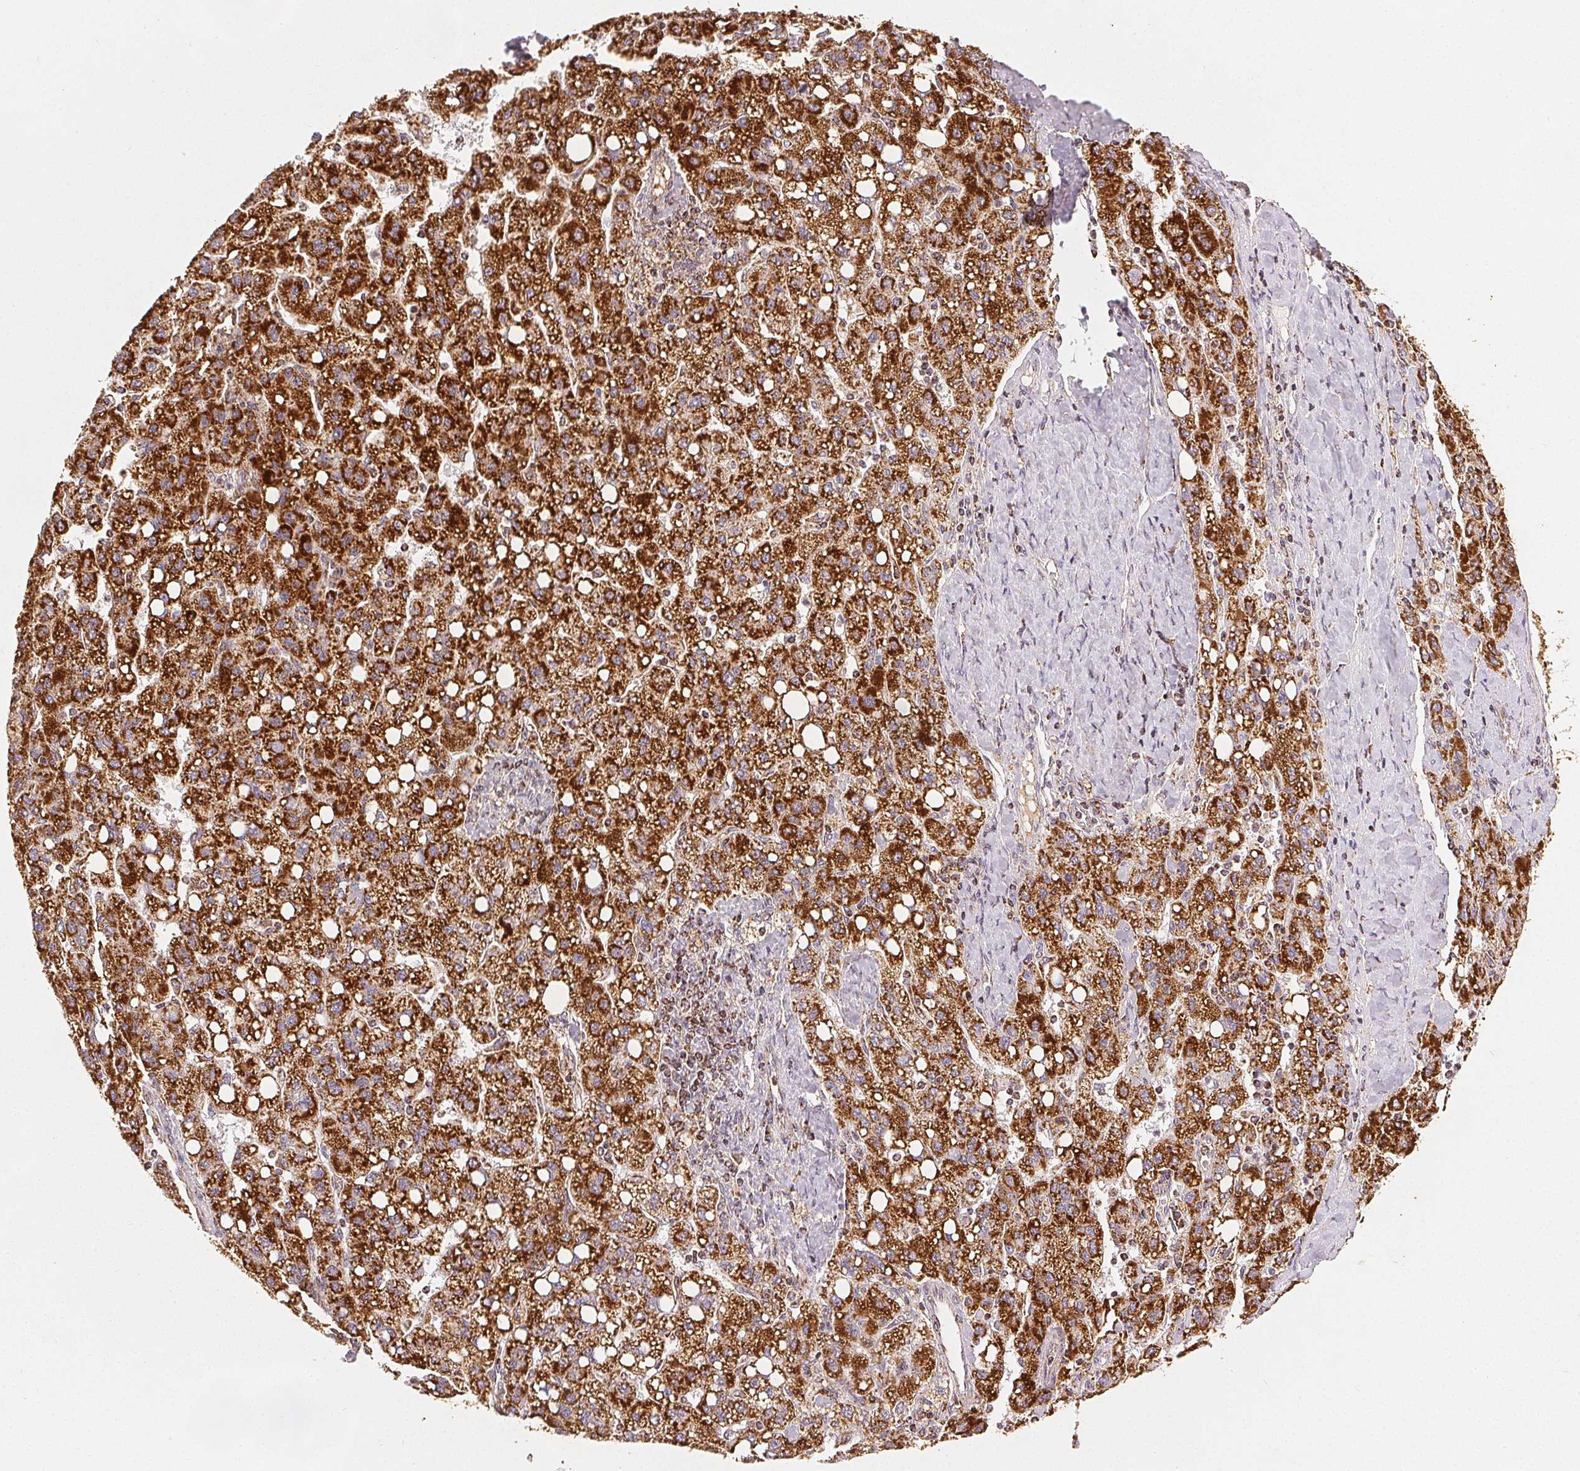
{"staining": {"intensity": "strong", "quantity": ">75%", "location": "cytoplasmic/membranous"}, "tissue": "liver cancer", "cell_type": "Tumor cells", "image_type": "cancer", "snomed": [{"axis": "morphology", "description": "Carcinoma, Hepatocellular, NOS"}, {"axis": "topography", "description": "Liver"}], "caption": "A high-resolution image shows immunohistochemistry staining of hepatocellular carcinoma (liver), which exhibits strong cytoplasmic/membranous positivity in about >75% of tumor cells.", "gene": "SDHB", "patient": {"sex": "female", "age": 82}}